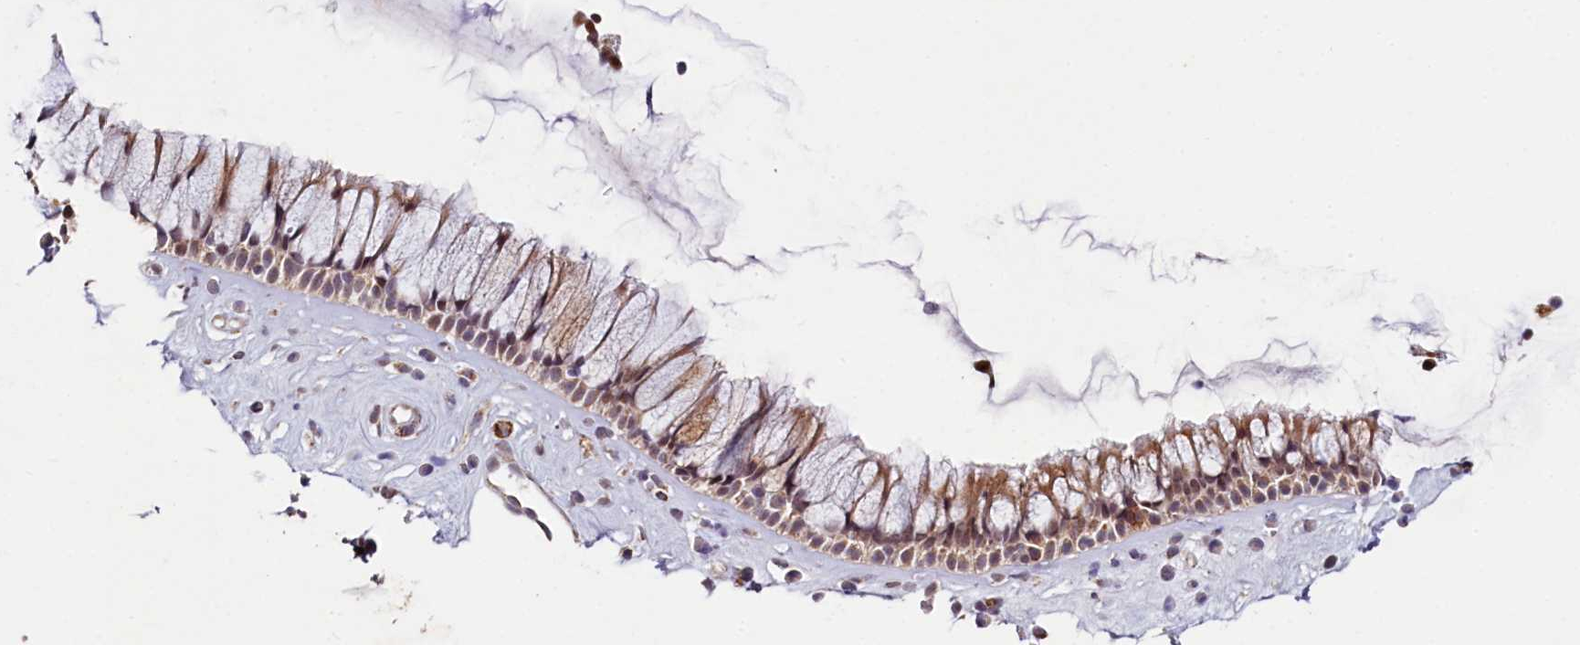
{"staining": {"intensity": "moderate", "quantity": ">75%", "location": "cytoplasmic/membranous"}, "tissue": "nasopharynx", "cell_type": "Respiratory epithelial cells", "image_type": "normal", "snomed": [{"axis": "morphology", "description": "Normal tissue, NOS"}, {"axis": "morphology", "description": "Inflammation, NOS"}, {"axis": "topography", "description": "Nasopharynx"}], "caption": "High-power microscopy captured an IHC image of benign nasopharynx, revealing moderate cytoplasmic/membranous staining in about >75% of respiratory epithelial cells. (Stains: DAB (3,3'-diaminobenzidine) in brown, nuclei in blue, Microscopy: brightfield microscopy at high magnification).", "gene": "PDE6D", "patient": {"sex": "male", "age": 29}}